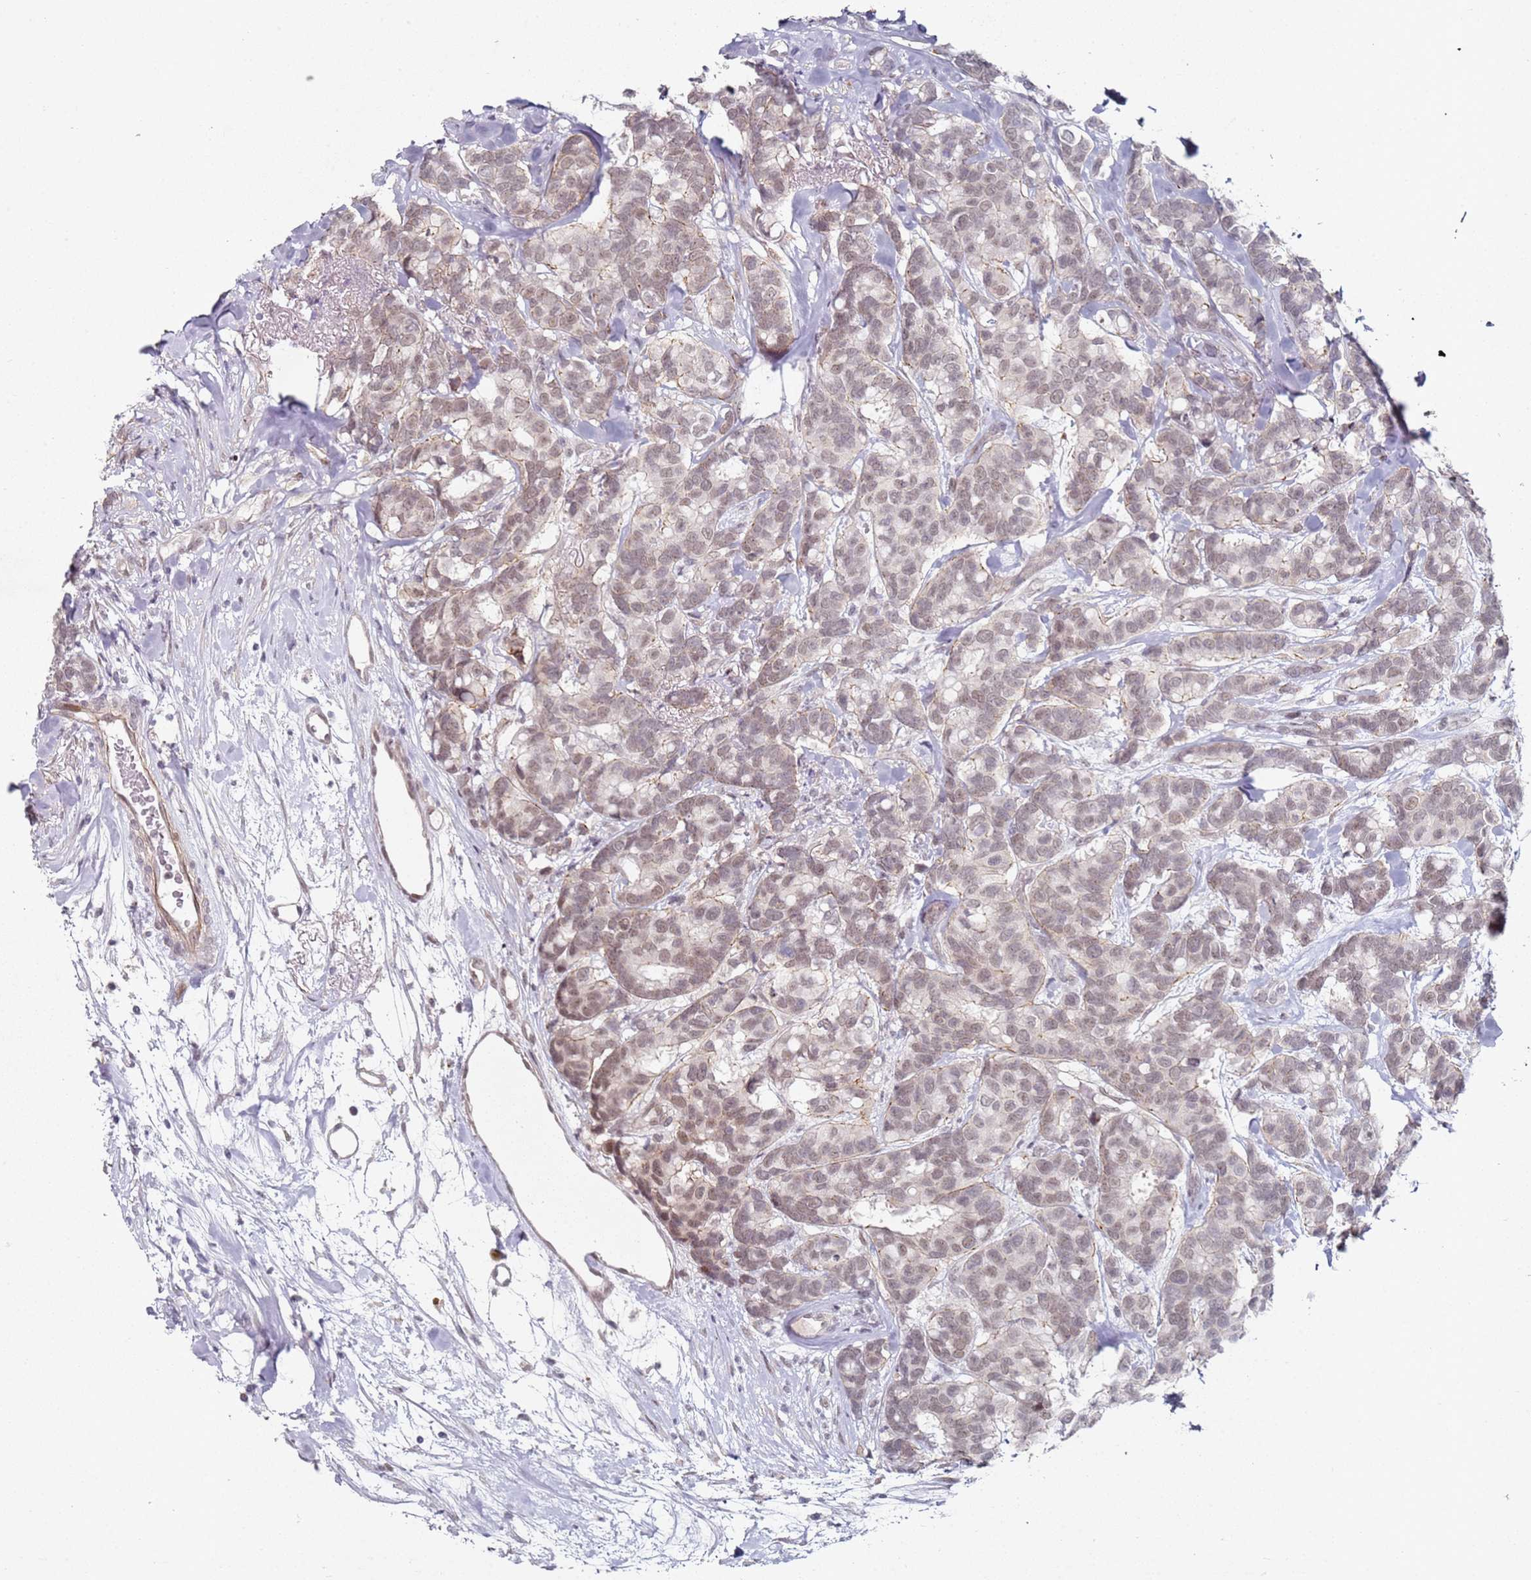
{"staining": {"intensity": "weak", "quantity": ">75%", "location": "nuclear"}, "tissue": "breast cancer", "cell_type": "Tumor cells", "image_type": "cancer", "snomed": [{"axis": "morphology", "description": "Duct carcinoma"}, {"axis": "topography", "description": "Breast"}], "caption": "Approximately >75% of tumor cells in human breast invasive ductal carcinoma exhibit weak nuclear protein staining as visualized by brown immunohistochemical staining.", "gene": "ATF6B", "patient": {"sex": "female", "age": 87}}